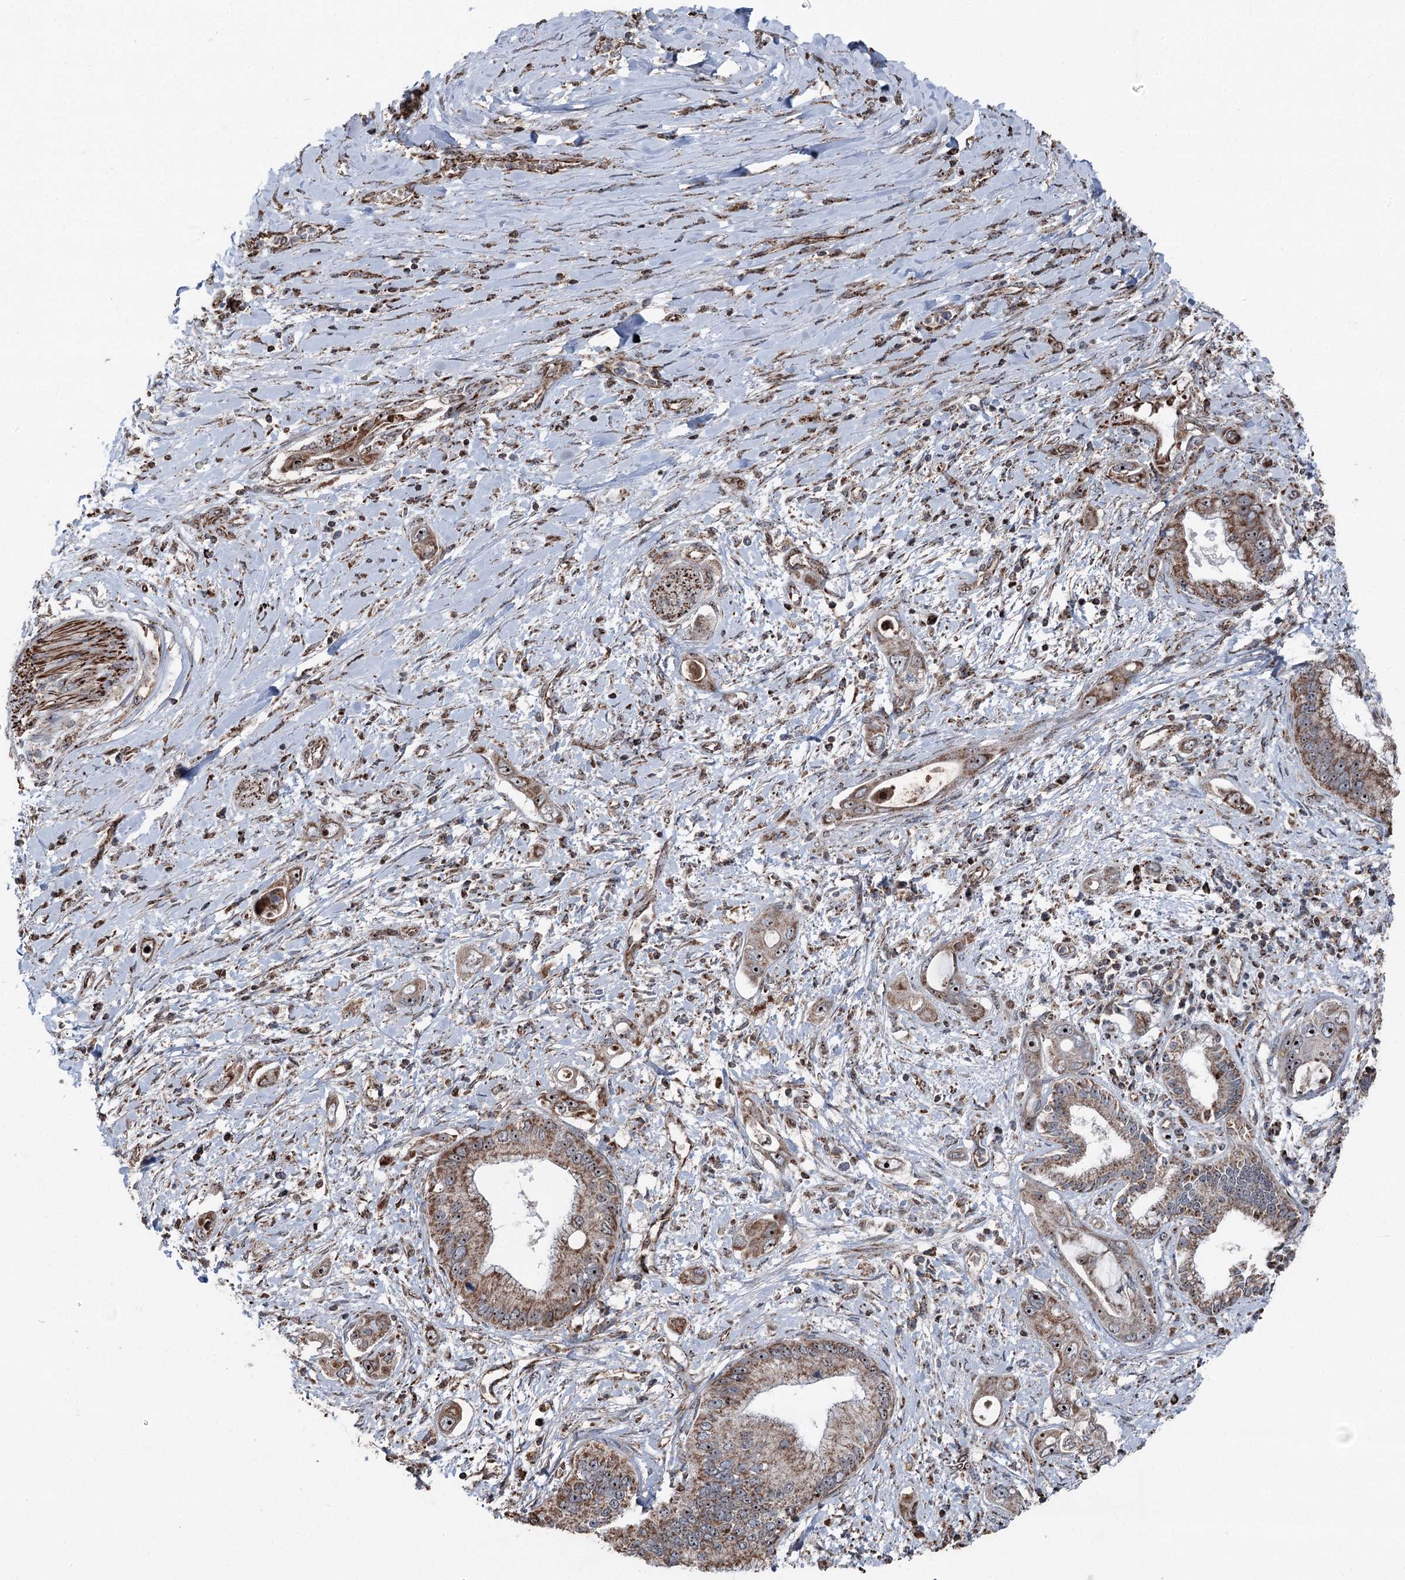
{"staining": {"intensity": "moderate", "quantity": ">75%", "location": "cytoplasmic/membranous,nuclear"}, "tissue": "pancreatic cancer", "cell_type": "Tumor cells", "image_type": "cancer", "snomed": [{"axis": "morphology", "description": "Inflammation, NOS"}, {"axis": "morphology", "description": "Adenocarcinoma, NOS"}, {"axis": "topography", "description": "Pancreas"}], "caption": "This is a photomicrograph of IHC staining of pancreatic cancer (adenocarcinoma), which shows moderate positivity in the cytoplasmic/membranous and nuclear of tumor cells.", "gene": "STEEP1", "patient": {"sex": "female", "age": 56}}